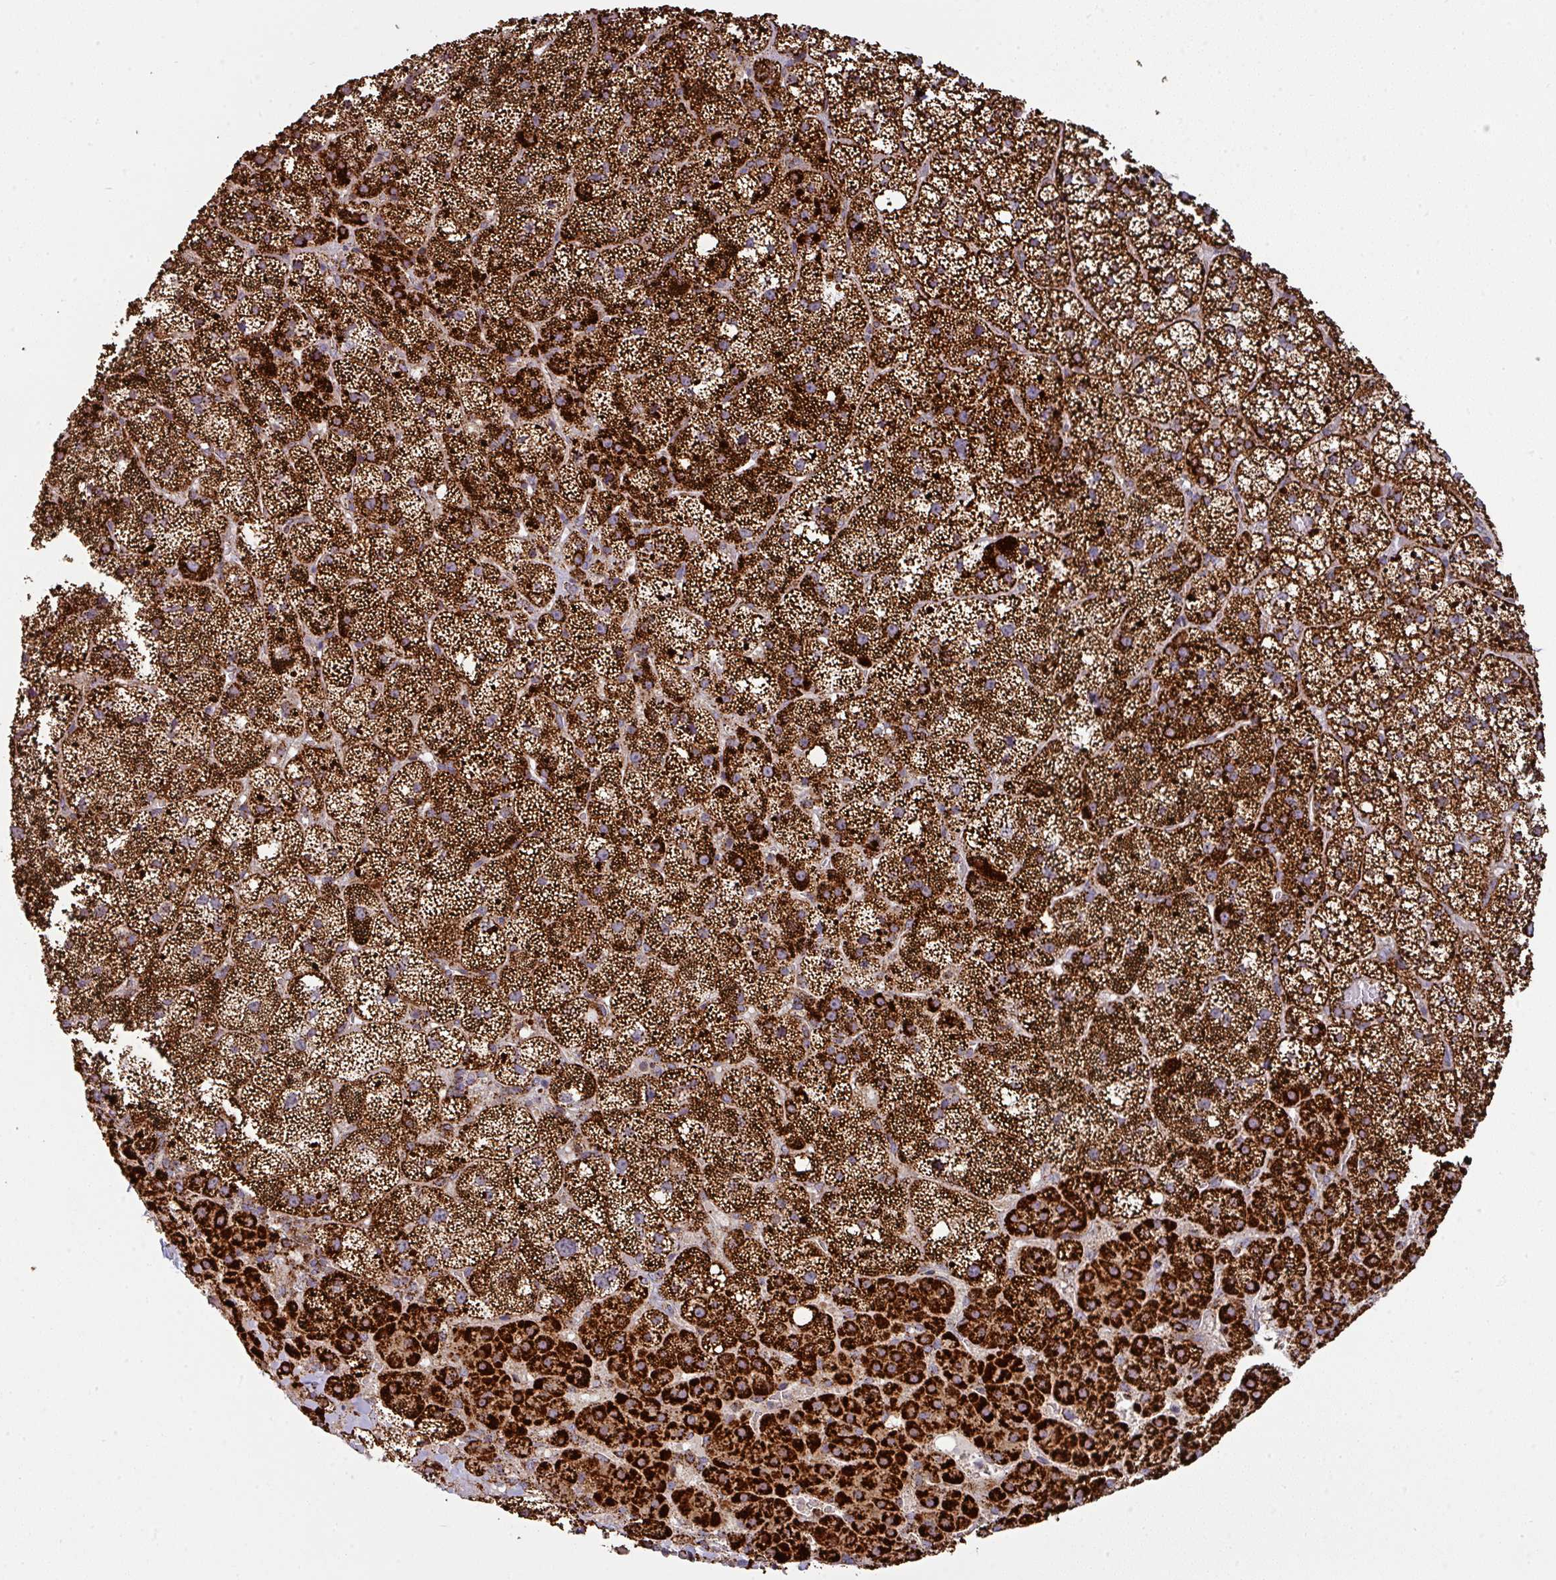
{"staining": {"intensity": "strong", "quantity": ">75%", "location": "cytoplasmic/membranous"}, "tissue": "adrenal gland", "cell_type": "Glandular cells", "image_type": "normal", "snomed": [{"axis": "morphology", "description": "Normal tissue, NOS"}, {"axis": "topography", "description": "Adrenal gland"}], "caption": "Approximately >75% of glandular cells in unremarkable adrenal gland reveal strong cytoplasmic/membranous protein expression as visualized by brown immunohistochemical staining.", "gene": "TRAP1", "patient": {"sex": "male", "age": 53}}